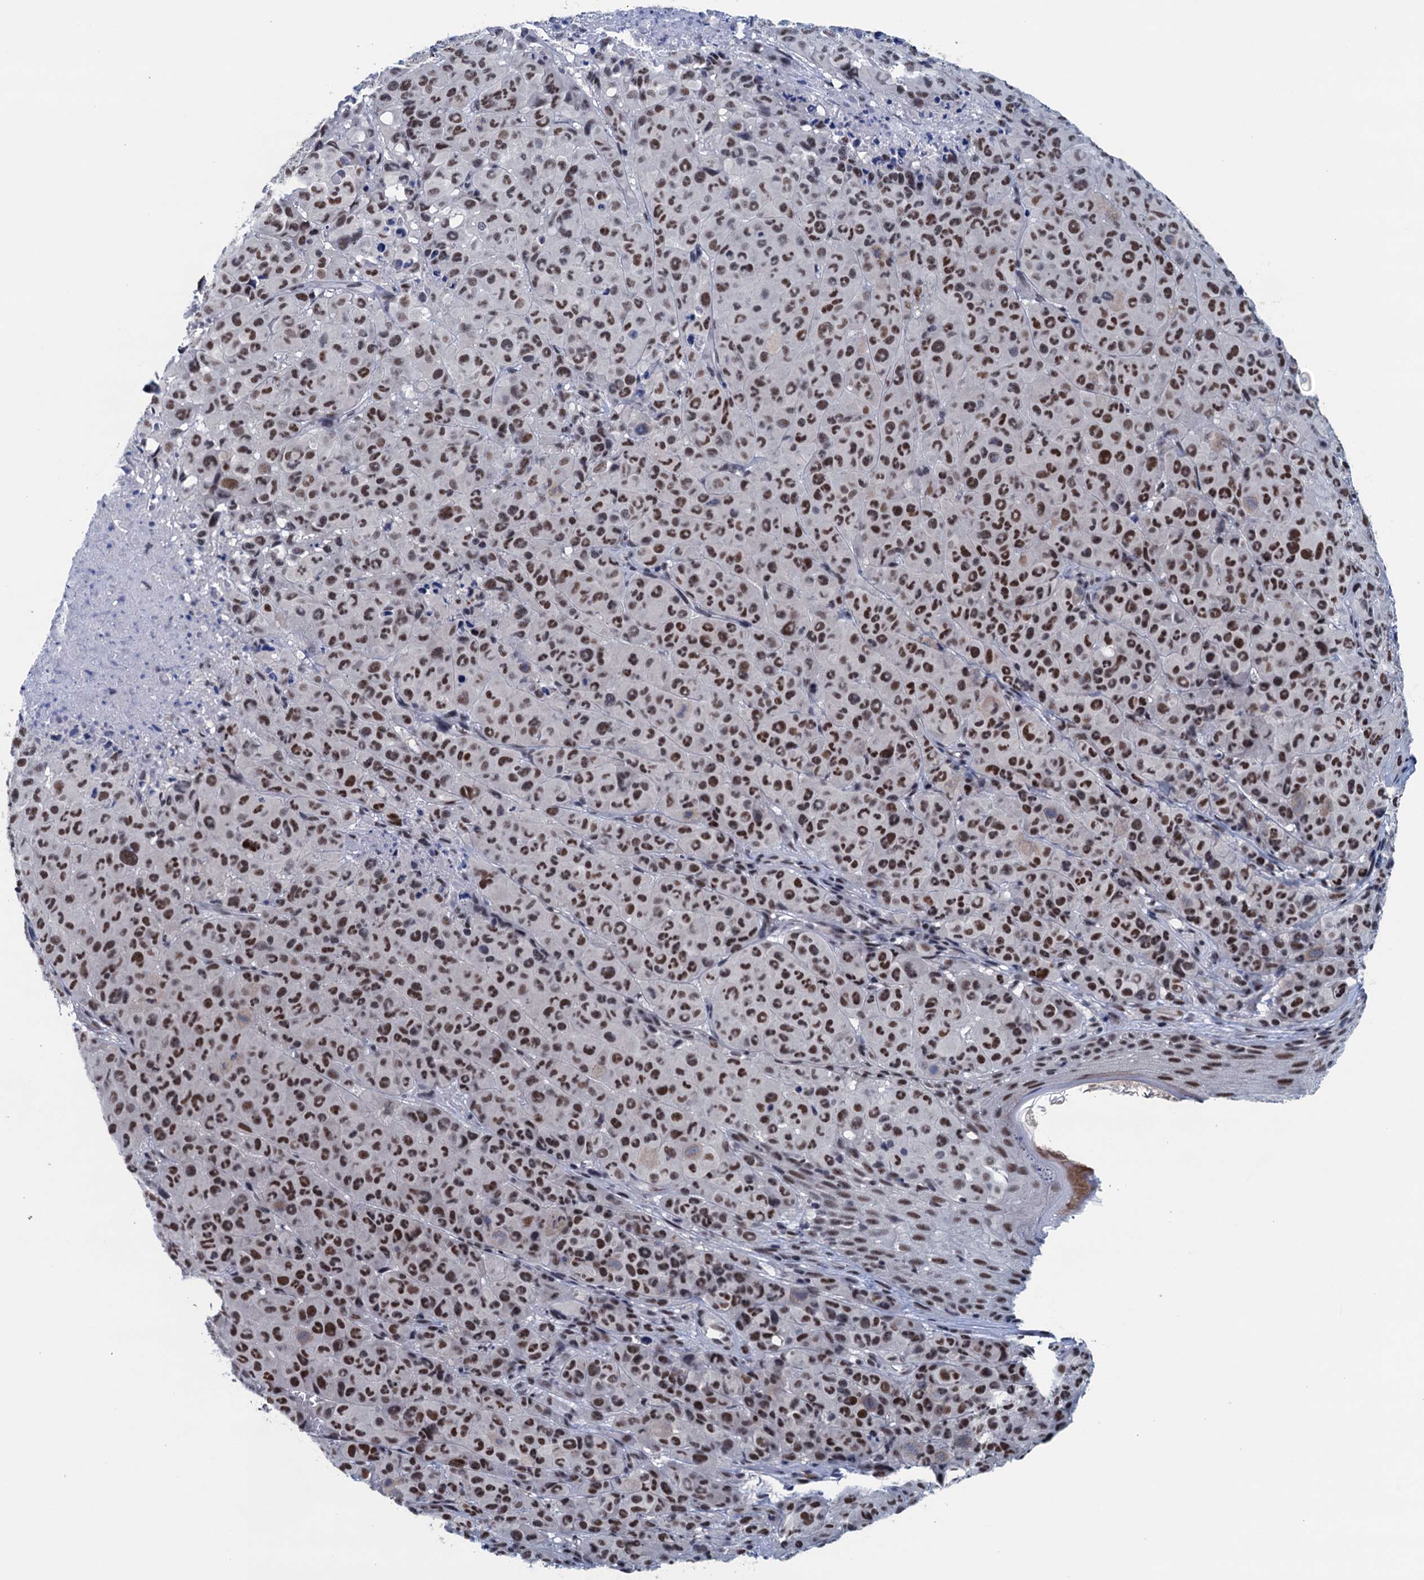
{"staining": {"intensity": "moderate", "quantity": ">75%", "location": "nuclear"}, "tissue": "melanoma", "cell_type": "Tumor cells", "image_type": "cancer", "snomed": [{"axis": "morphology", "description": "Malignant melanoma, NOS"}, {"axis": "topography", "description": "Skin"}], "caption": "Brown immunohistochemical staining in malignant melanoma displays moderate nuclear staining in about >75% of tumor cells.", "gene": "FNBP4", "patient": {"sex": "male", "age": 73}}